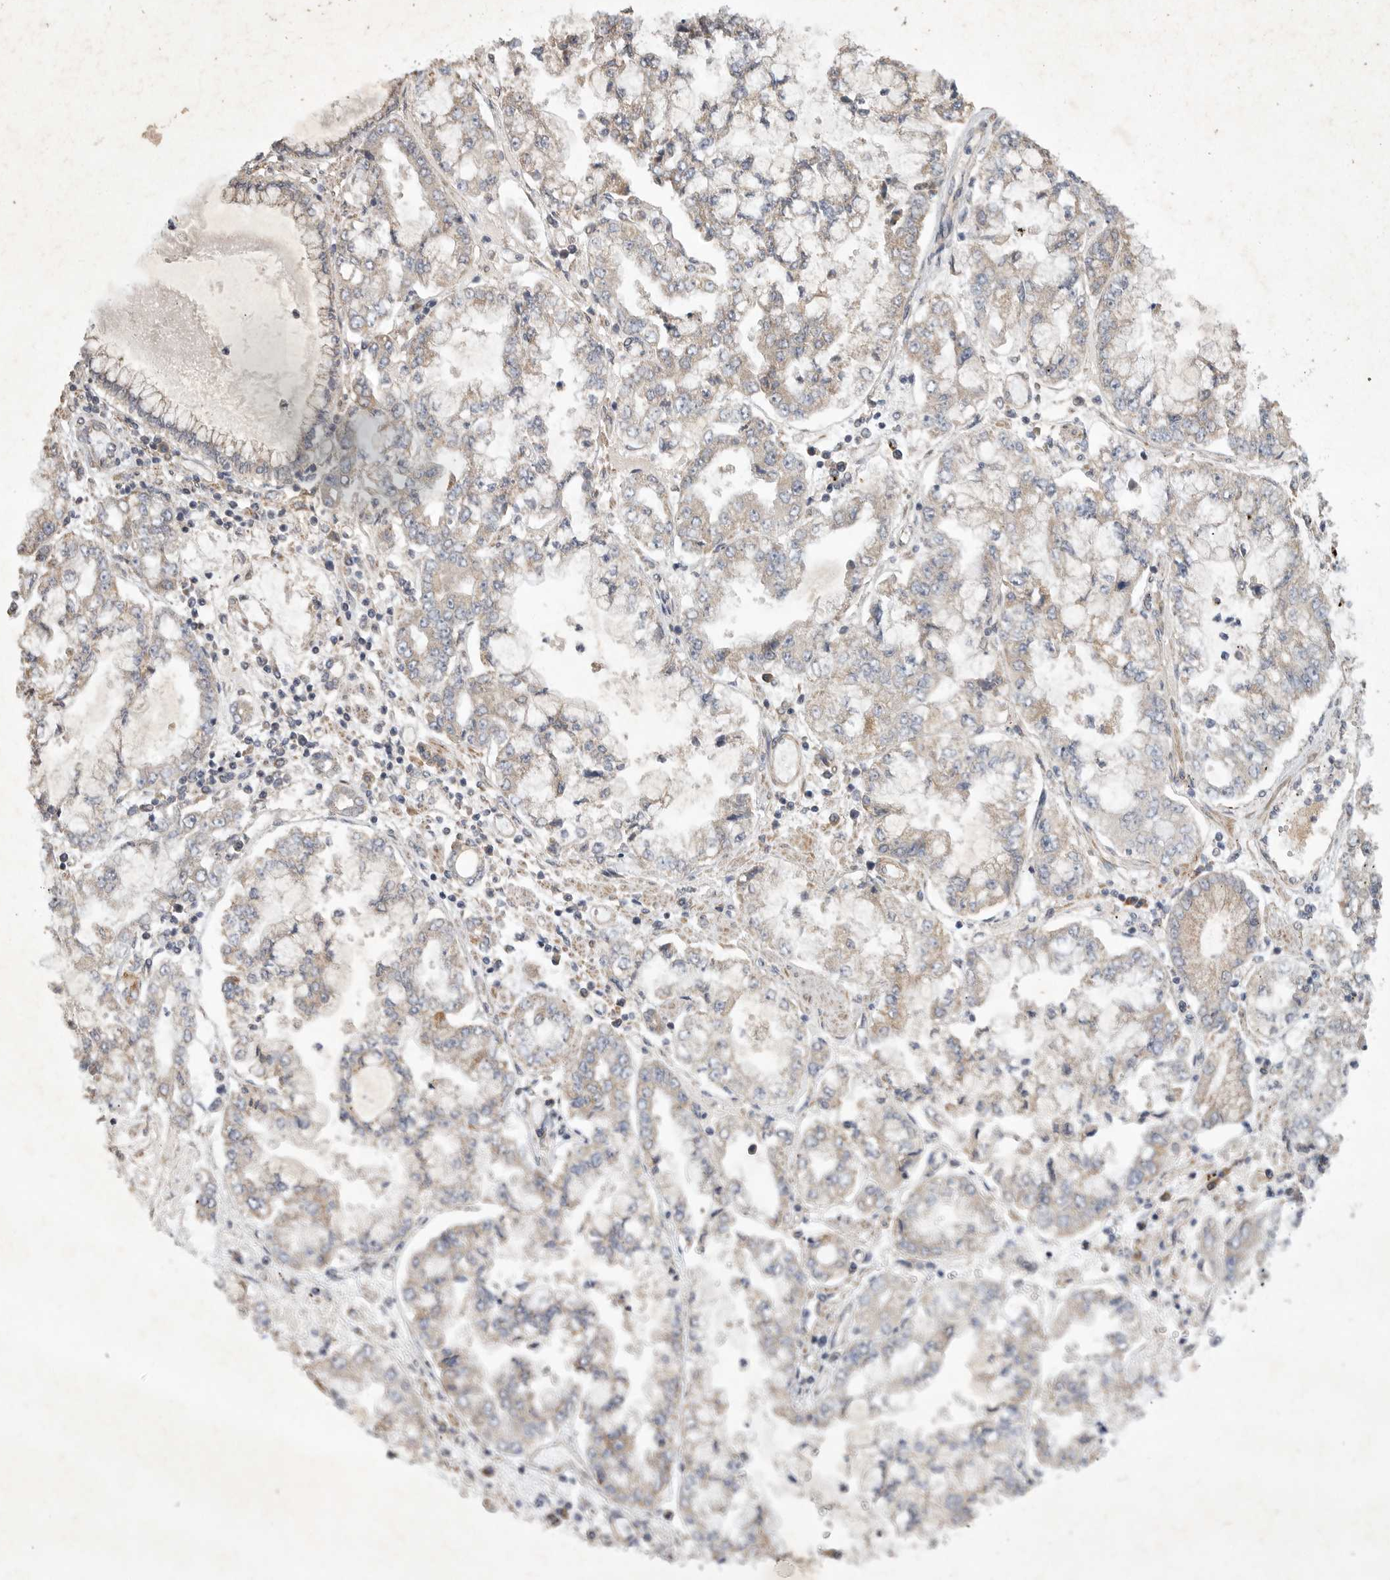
{"staining": {"intensity": "weak", "quantity": "<25%", "location": "cytoplasmic/membranous"}, "tissue": "stomach cancer", "cell_type": "Tumor cells", "image_type": "cancer", "snomed": [{"axis": "morphology", "description": "Adenocarcinoma, NOS"}, {"axis": "topography", "description": "Stomach"}], "caption": "Immunohistochemical staining of human stomach cancer (adenocarcinoma) reveals no significant expression in tumor cells.", "gene": "EDEM3", "patient": {"sex": "male", "age": 76}}